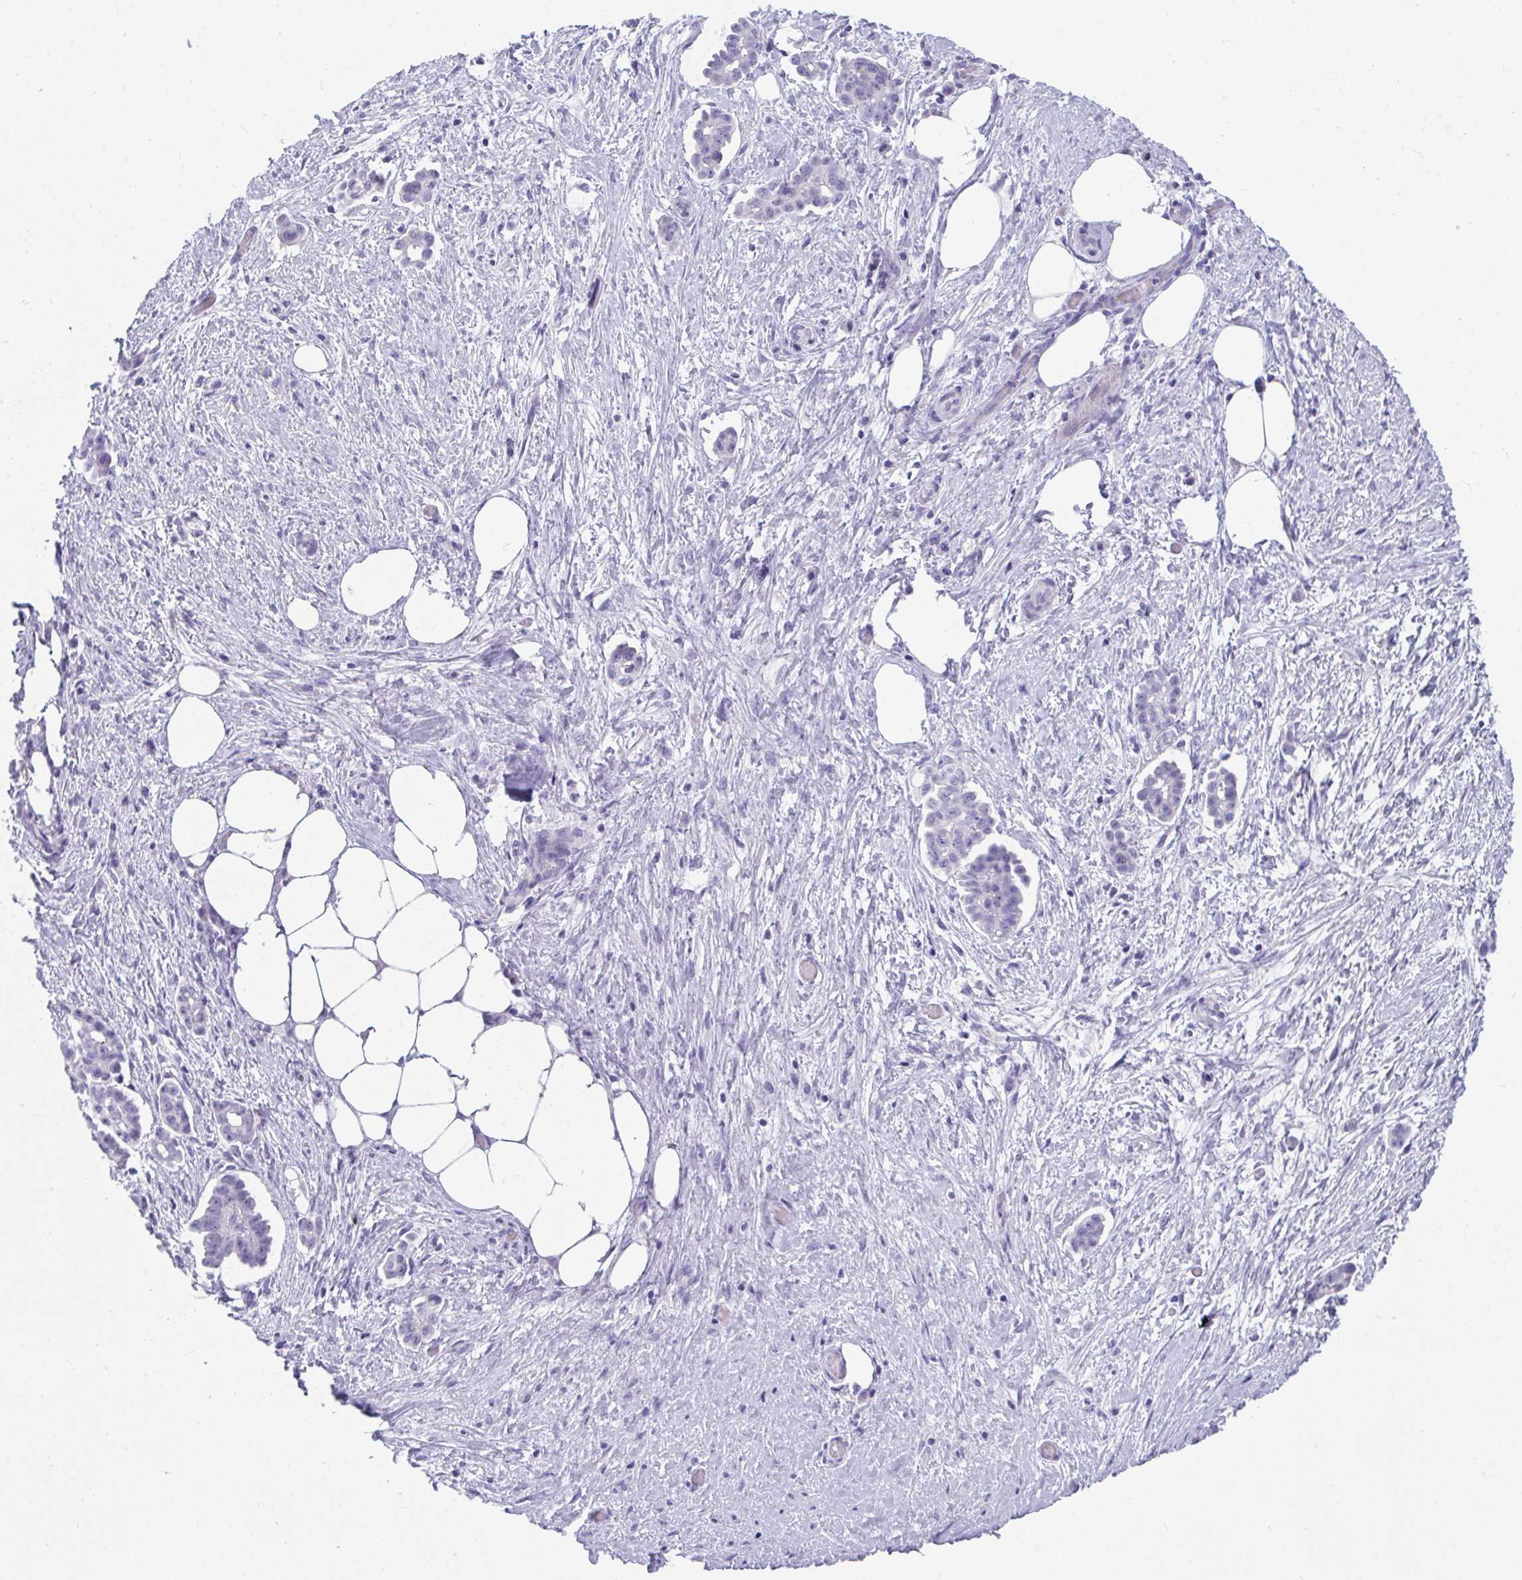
{"staining": {"intensity": "negative", "quantity": "none", "location": "none"}, "tissue": "ovarian cancer", "cell_type": "Tumor cells", "image_type": "cancer", "snomed": [{"axis": "morphology", "description": "Cystadenocarcinoma, serous, NOS"}, {"axis": "topography", "description": "Ovary"}], "caption": "Immunohistochemical staining of human ovarian serous cystadenocarcinoma shows no significant positivity in tumor cells. (Brightfield microscopy of DAB (3,3'-diaminobenzidine) IHC at high magnification).", "gene": "TTC30B", "patient": {"sex": "female", "age": 50}}